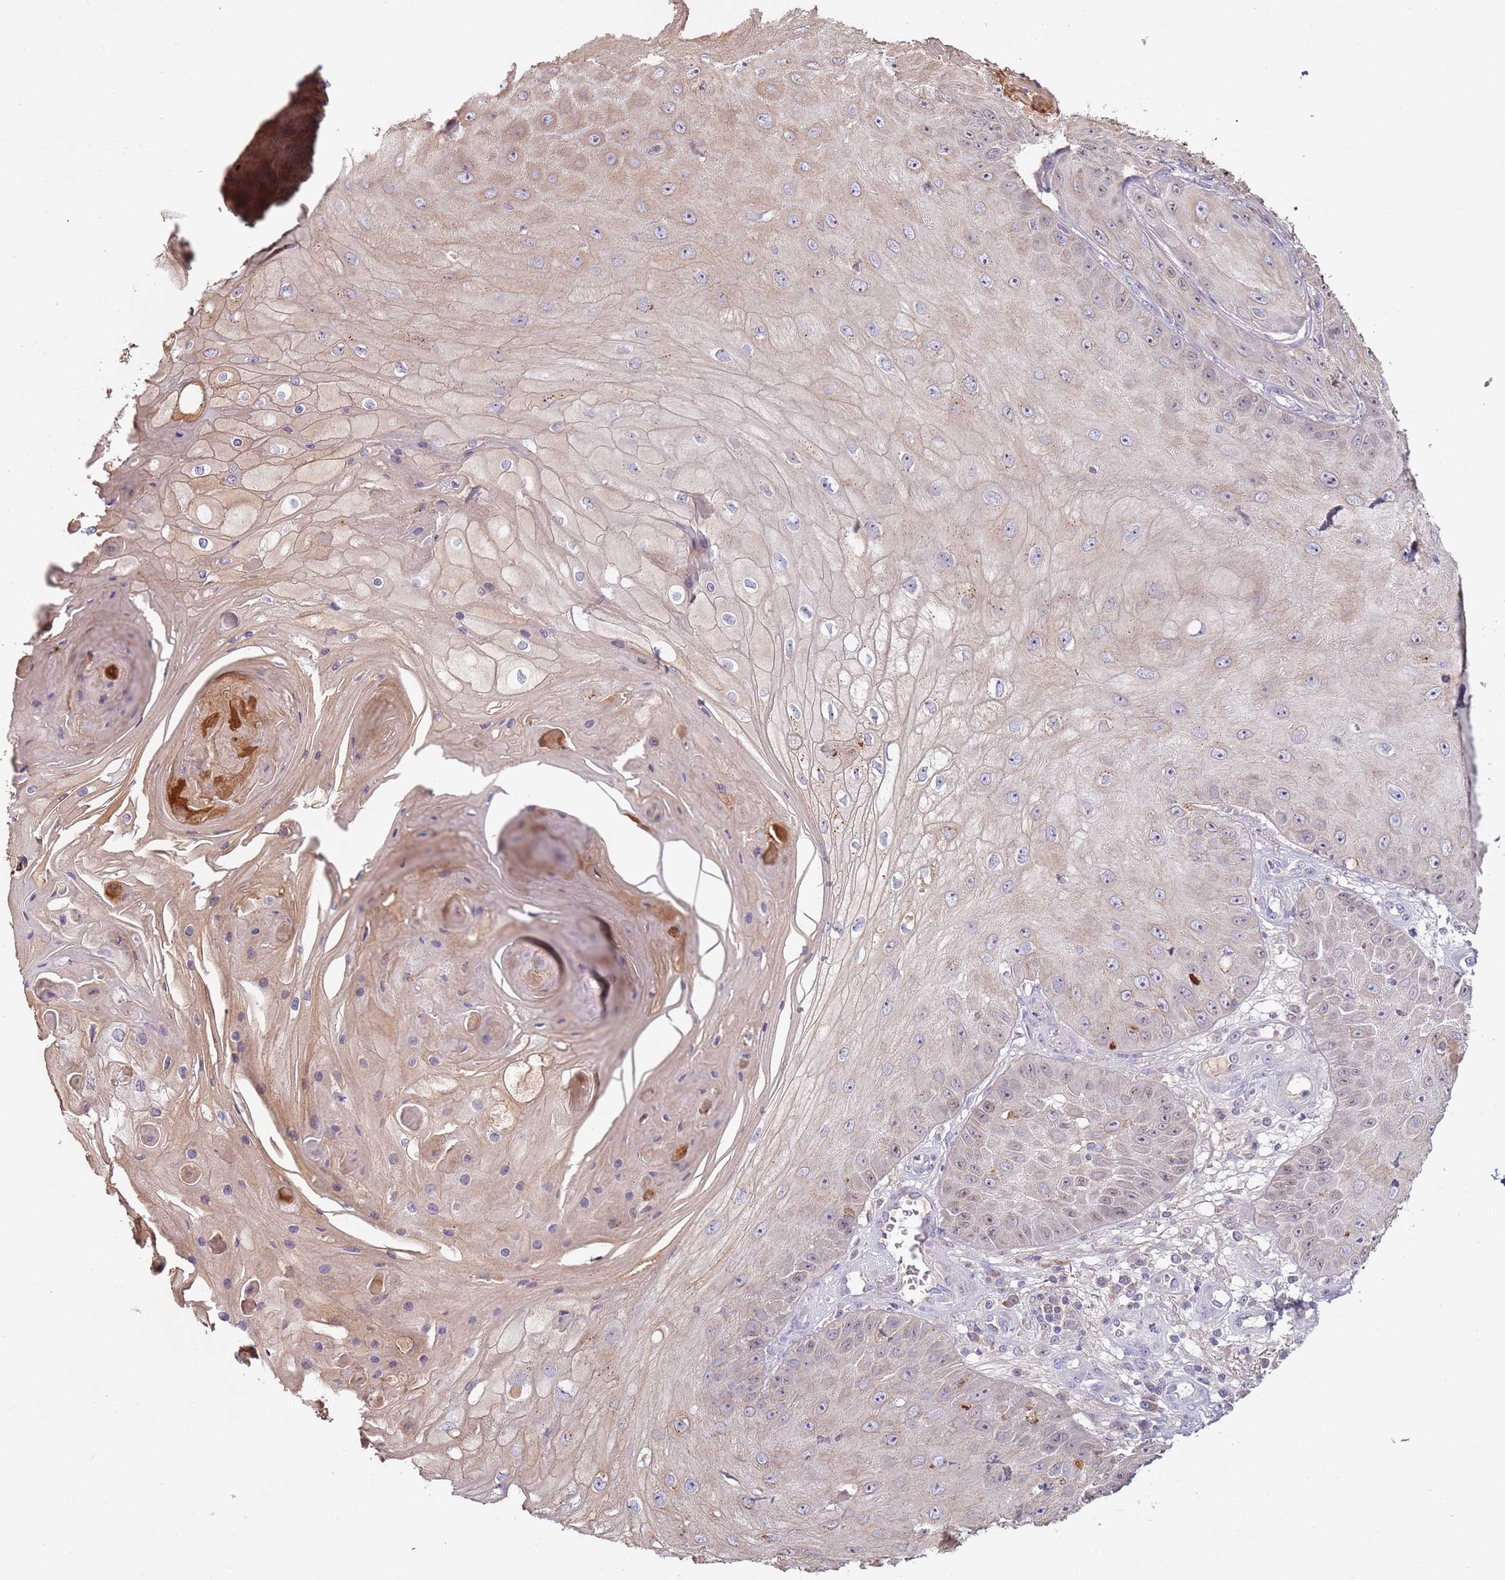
{"staining": {"intensity": "weak", "quantity": "<25%", "location": "cytoplasmic/membranous,nuclear"}, "tissue": "skin cancer", "cell_type": "Tumor cells", "image_type": "cancer", "snomed": [{"axis": "morphology", "description": "Squamous cell carcinoma, NOS"}, {"axis": "topography", "description": "Skin"}], "caption": "DAB (3,3'-diaminobenzidine) immunohistochemical staining of human squamous cell carcinoma (skin) displays no significant expression in tumor cells.", "gene": "SYS1", "patient": {"sex": "male", "age": 70}}